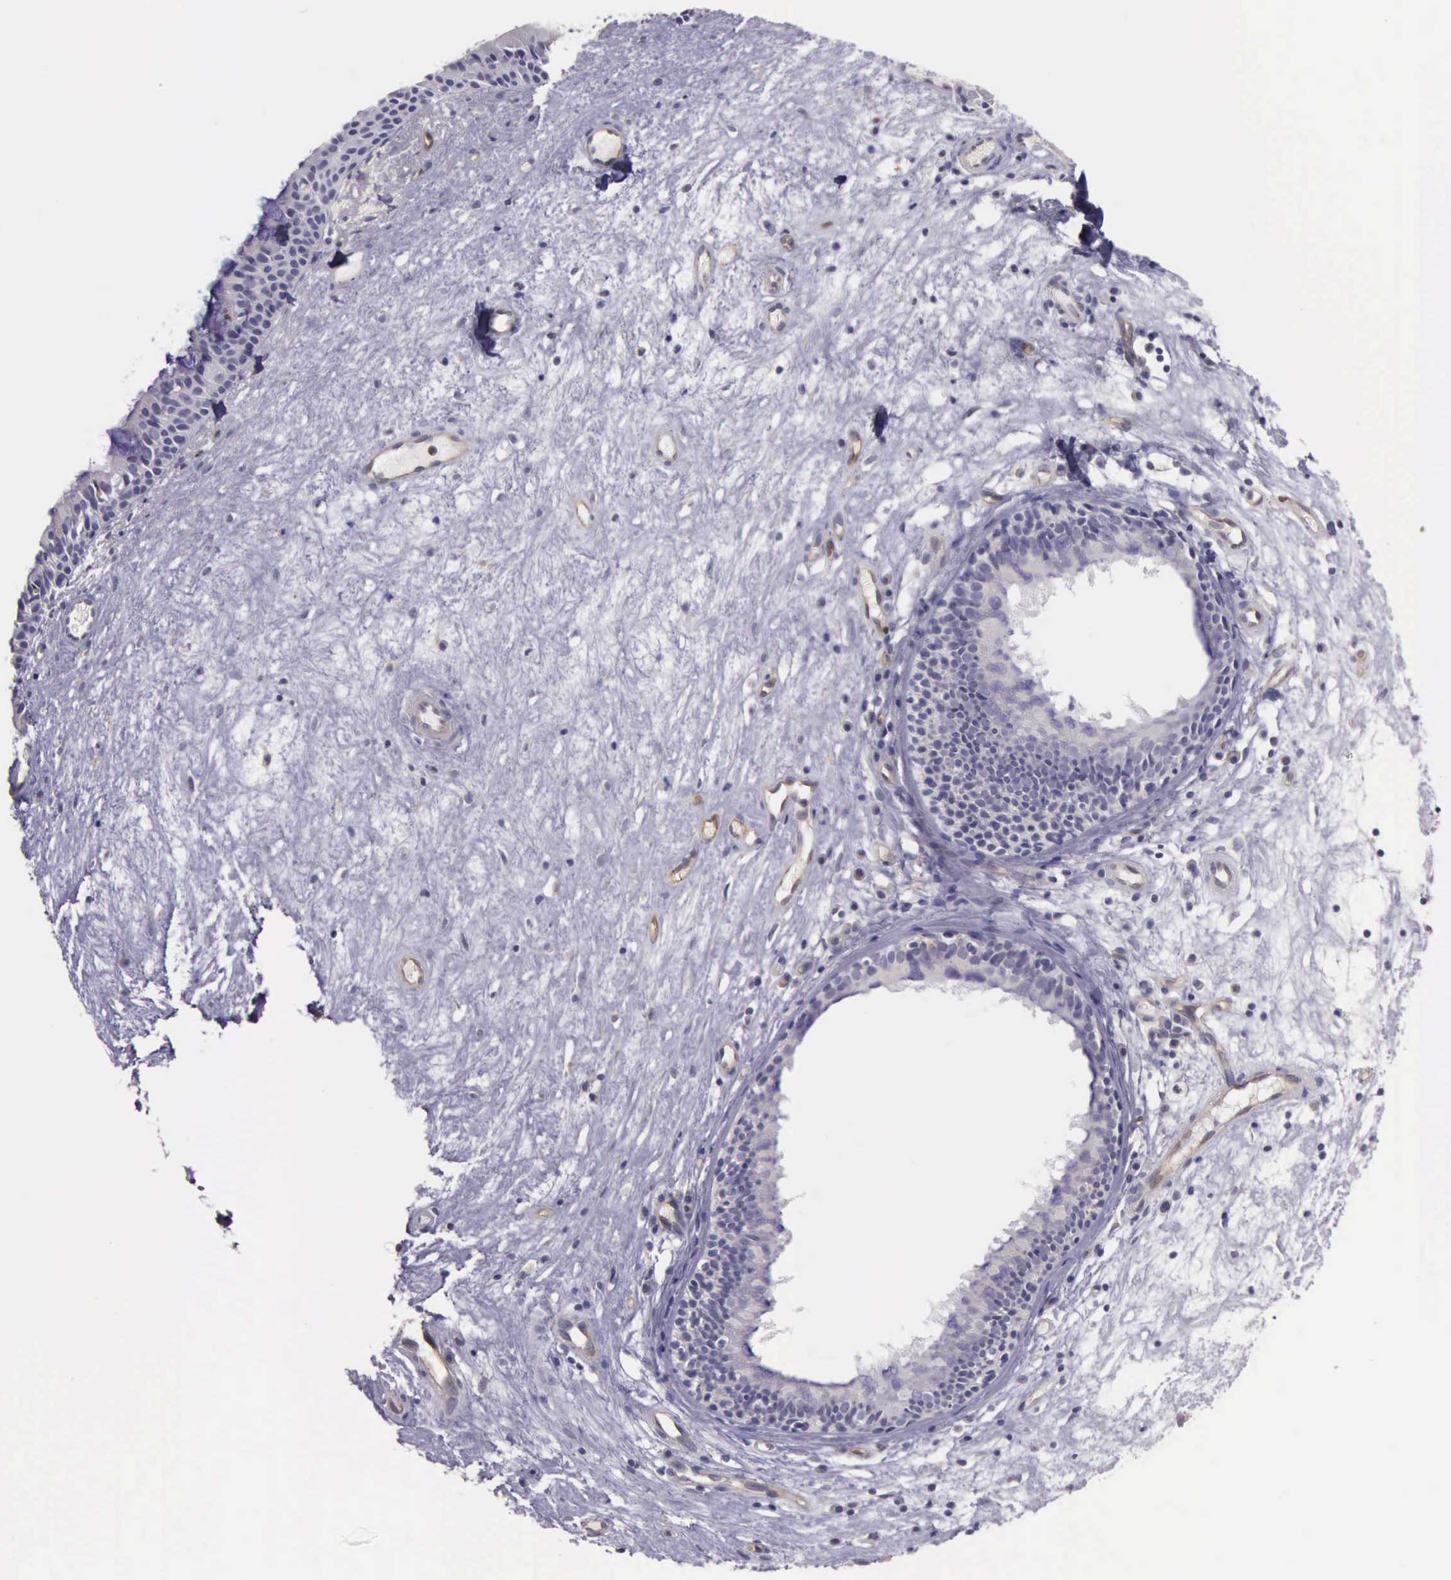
{"staining": {"intensity": "negative", "quantity": "none", "location": "none"}, "tissue": "nasopharynx", "cell_type": "Respiratory epithelial cells", "image_type": "normal", "snomed": [{"axis": "morphology", "description": "Normal tissue, NOS"}, {"axis": "topography", "description": "Nasopharynx"}], "caption": "An immunohistochemistry (IHC) histopathology image of unremarkable nasopharynx is shown. There is no staining in respiratory epithelial cells of nasopharynx. (DAB (3,3'-diaminobenzidine) IHC with hematoxylin counter stain).", "gene": "TCEANC", "patient": {"sex": "female", "age": 78}}